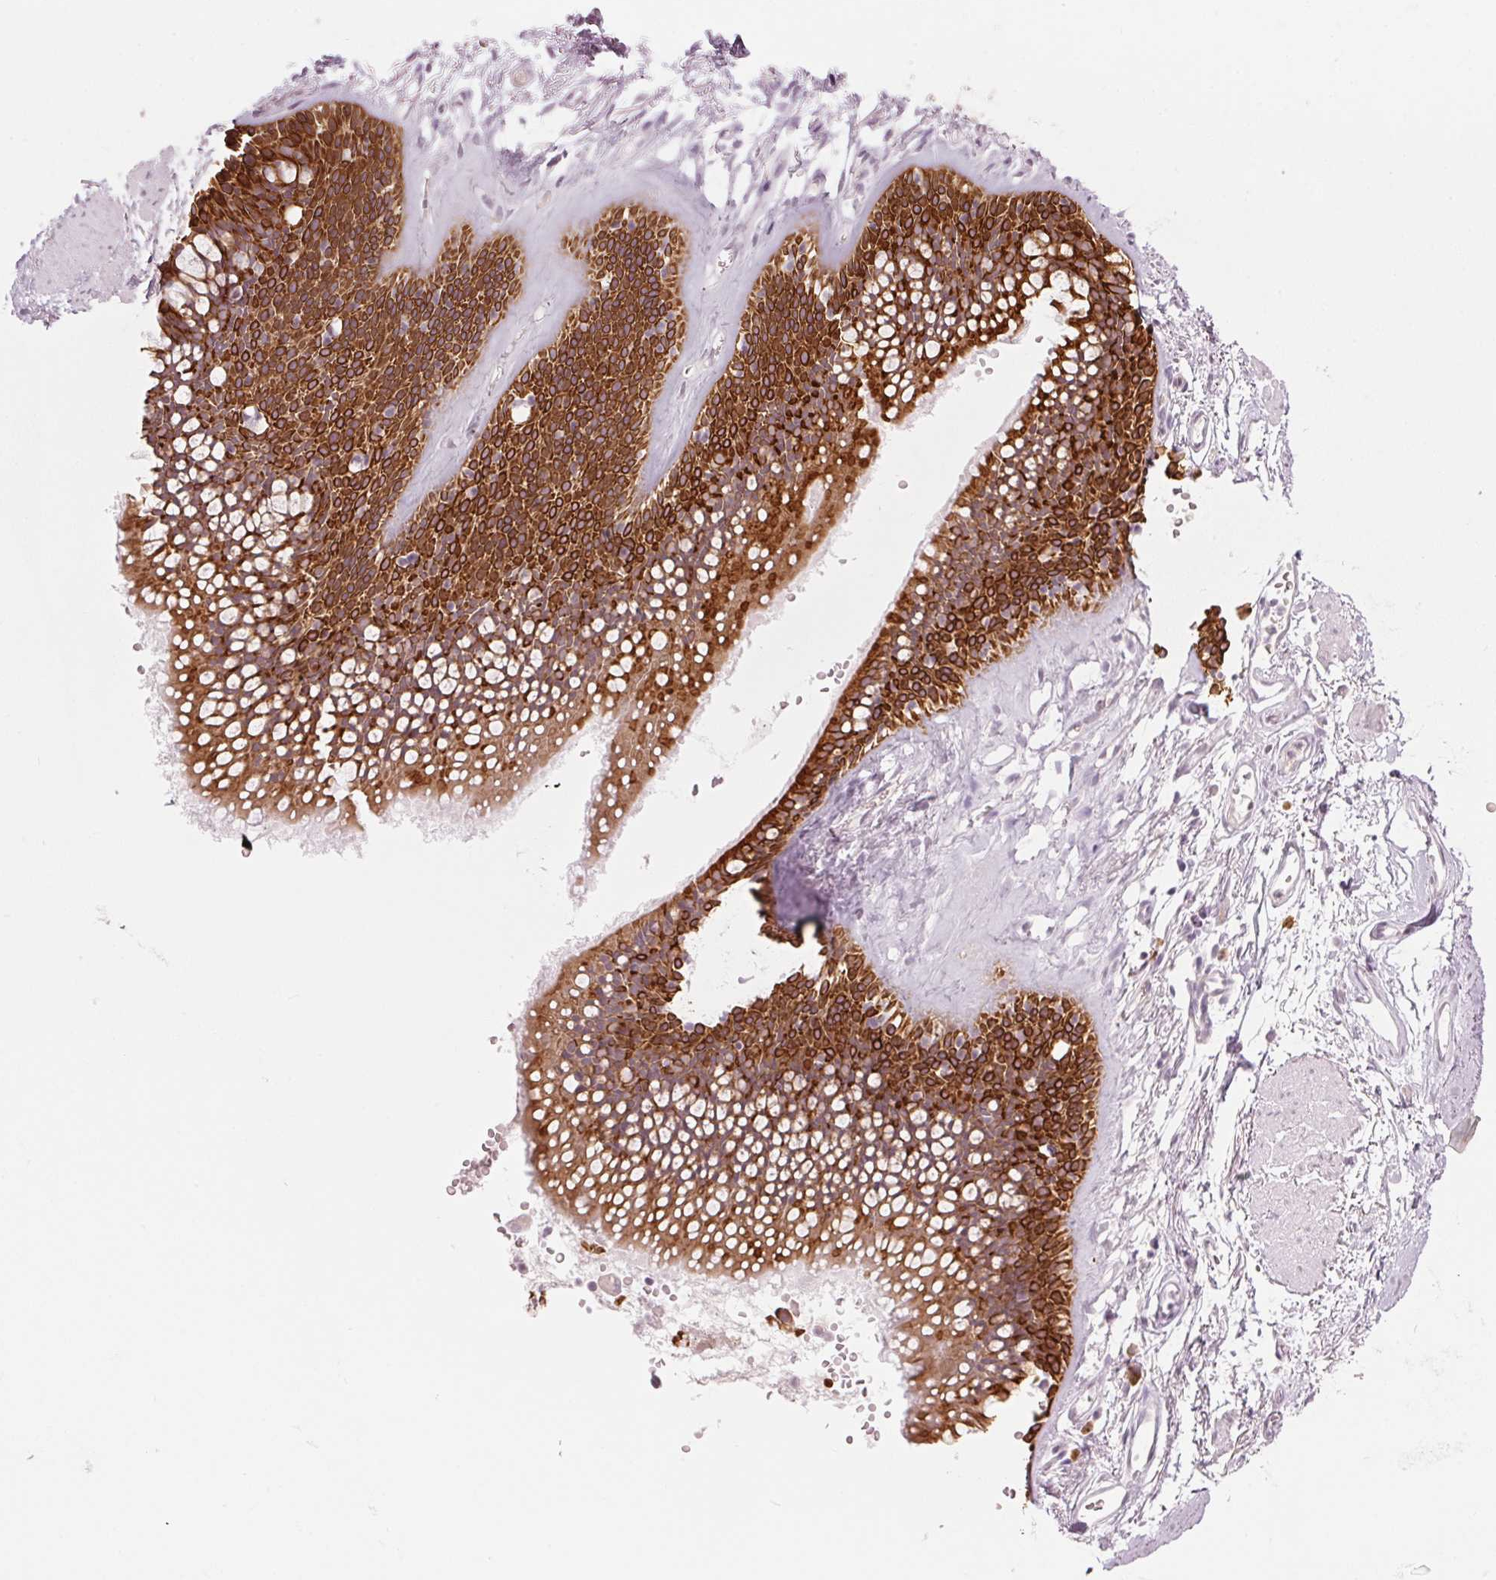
{"staining": {"intensity": "strong", "quantity": "<25%", "location": "cytoplasmic/membranous"}, "tissue": "soft tissue", "cell_type": "Chondrocytes", "image_type": "normal", "snomed": [{"axis": "morphology", "description": "Normal tissue, NOS"}, {"axis": "topography", "description": "Cartilage tissue"}, {"axis": "topography", "description": "Bronchus"}], "caption": "A photomicrograph showing strong cytoplasmic/membranous expression in approximately <25% of chondrocytes in benign soft tissue, as visualized by brown immunohistochemical staining.", "gene": "SCTR", "patient": {"sex": "female", "age": 79}}